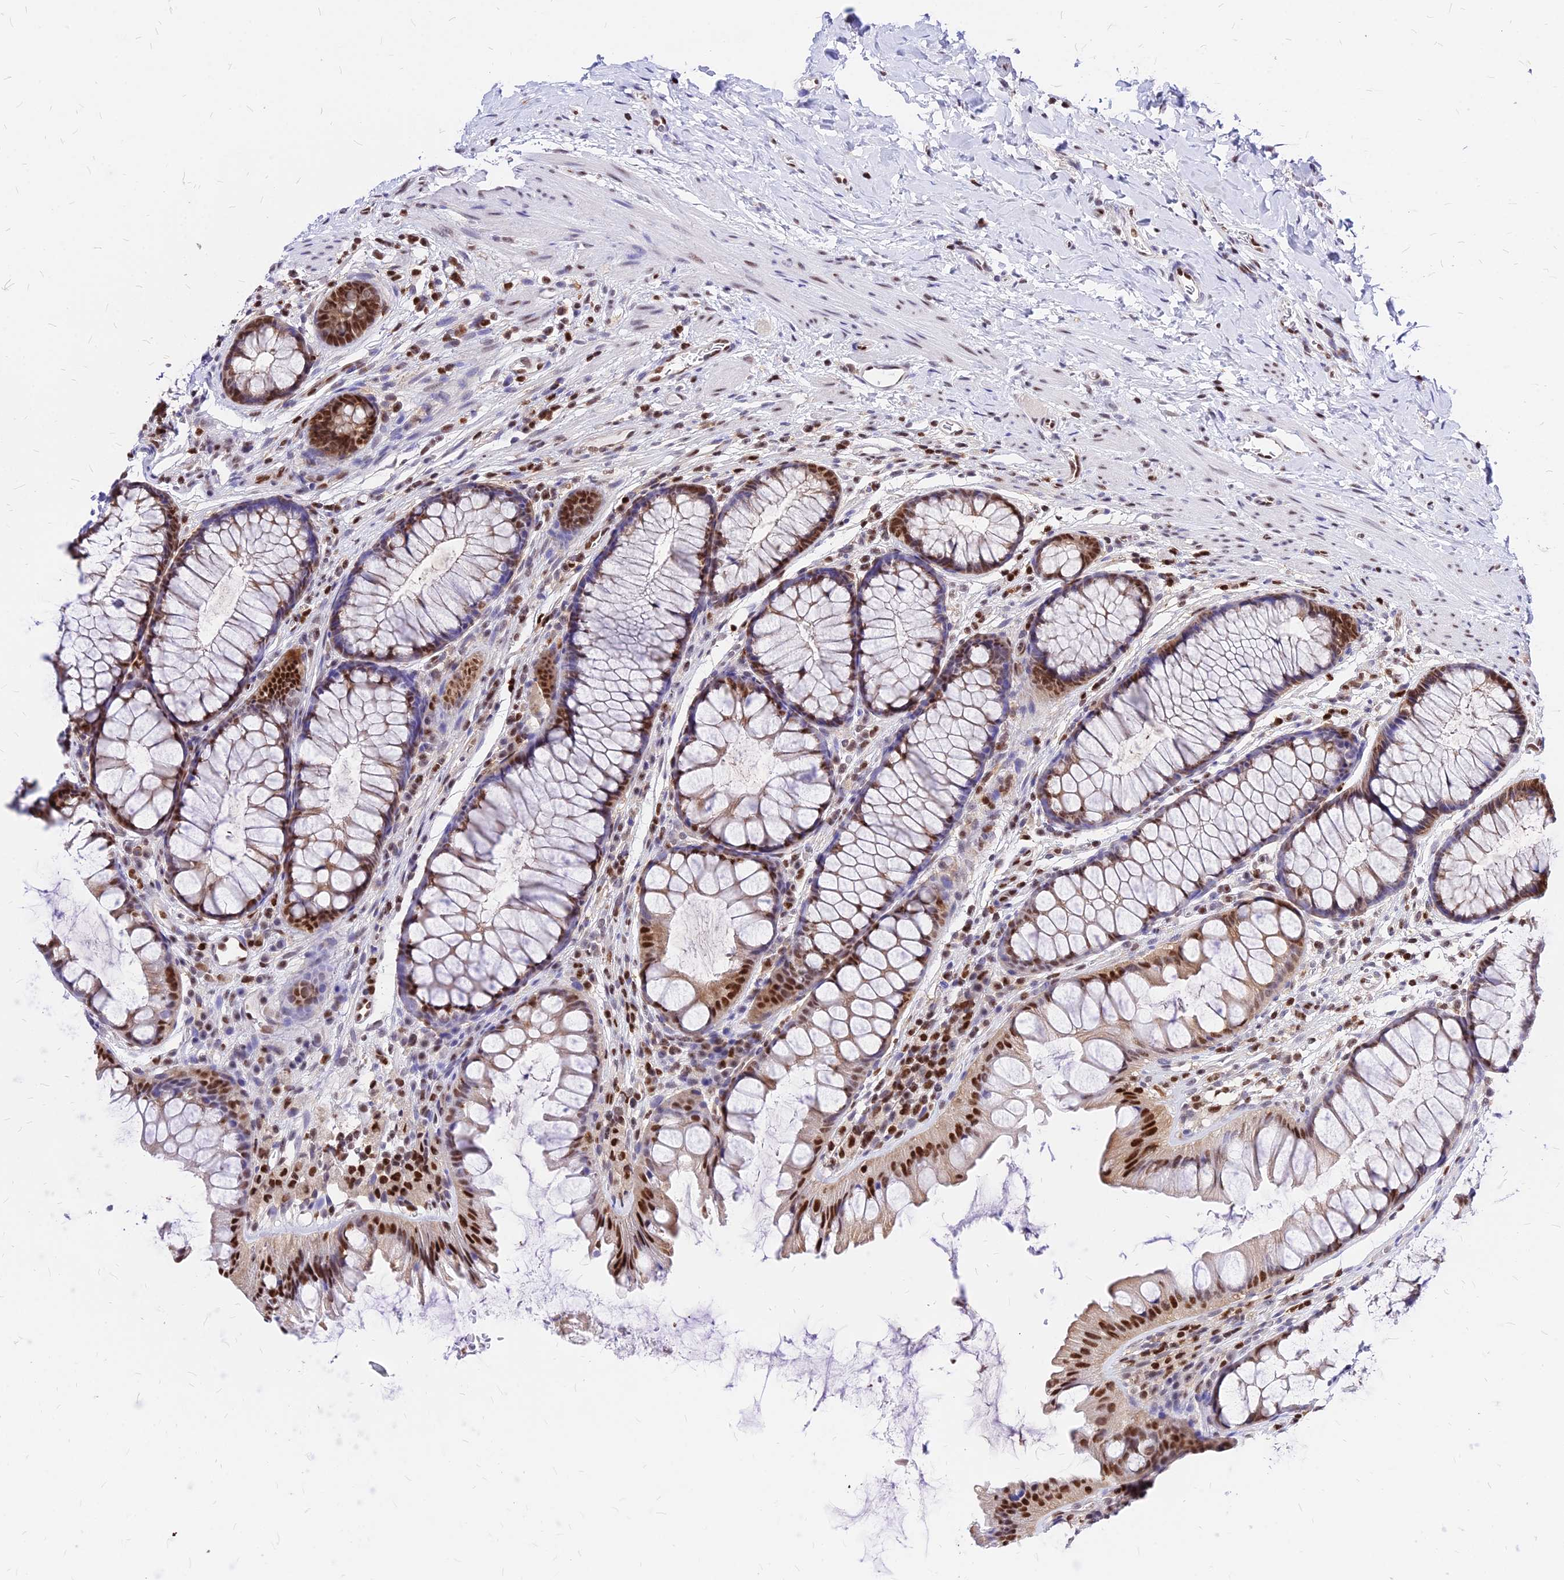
{"staining": {"intensity": "moderate", "quantity": ">75%", "location": "nuclear"}, "tissue": "colon", "cell_type": "Endothelial cells", "image_type": "normal", "snomed": [{"axis": "morphology", "description": "Normal tissue, NOS"}, {"axis": "topography", "description": "Colon"}], "caption": "Immunohistochemistry (DAB) staining of unremarkable human colon demonstrates moderate nuclear protein positivity in about >75% of endothelial cells.", "gene": "PAXX", "patient": {"sex": "female", "age": 62}}